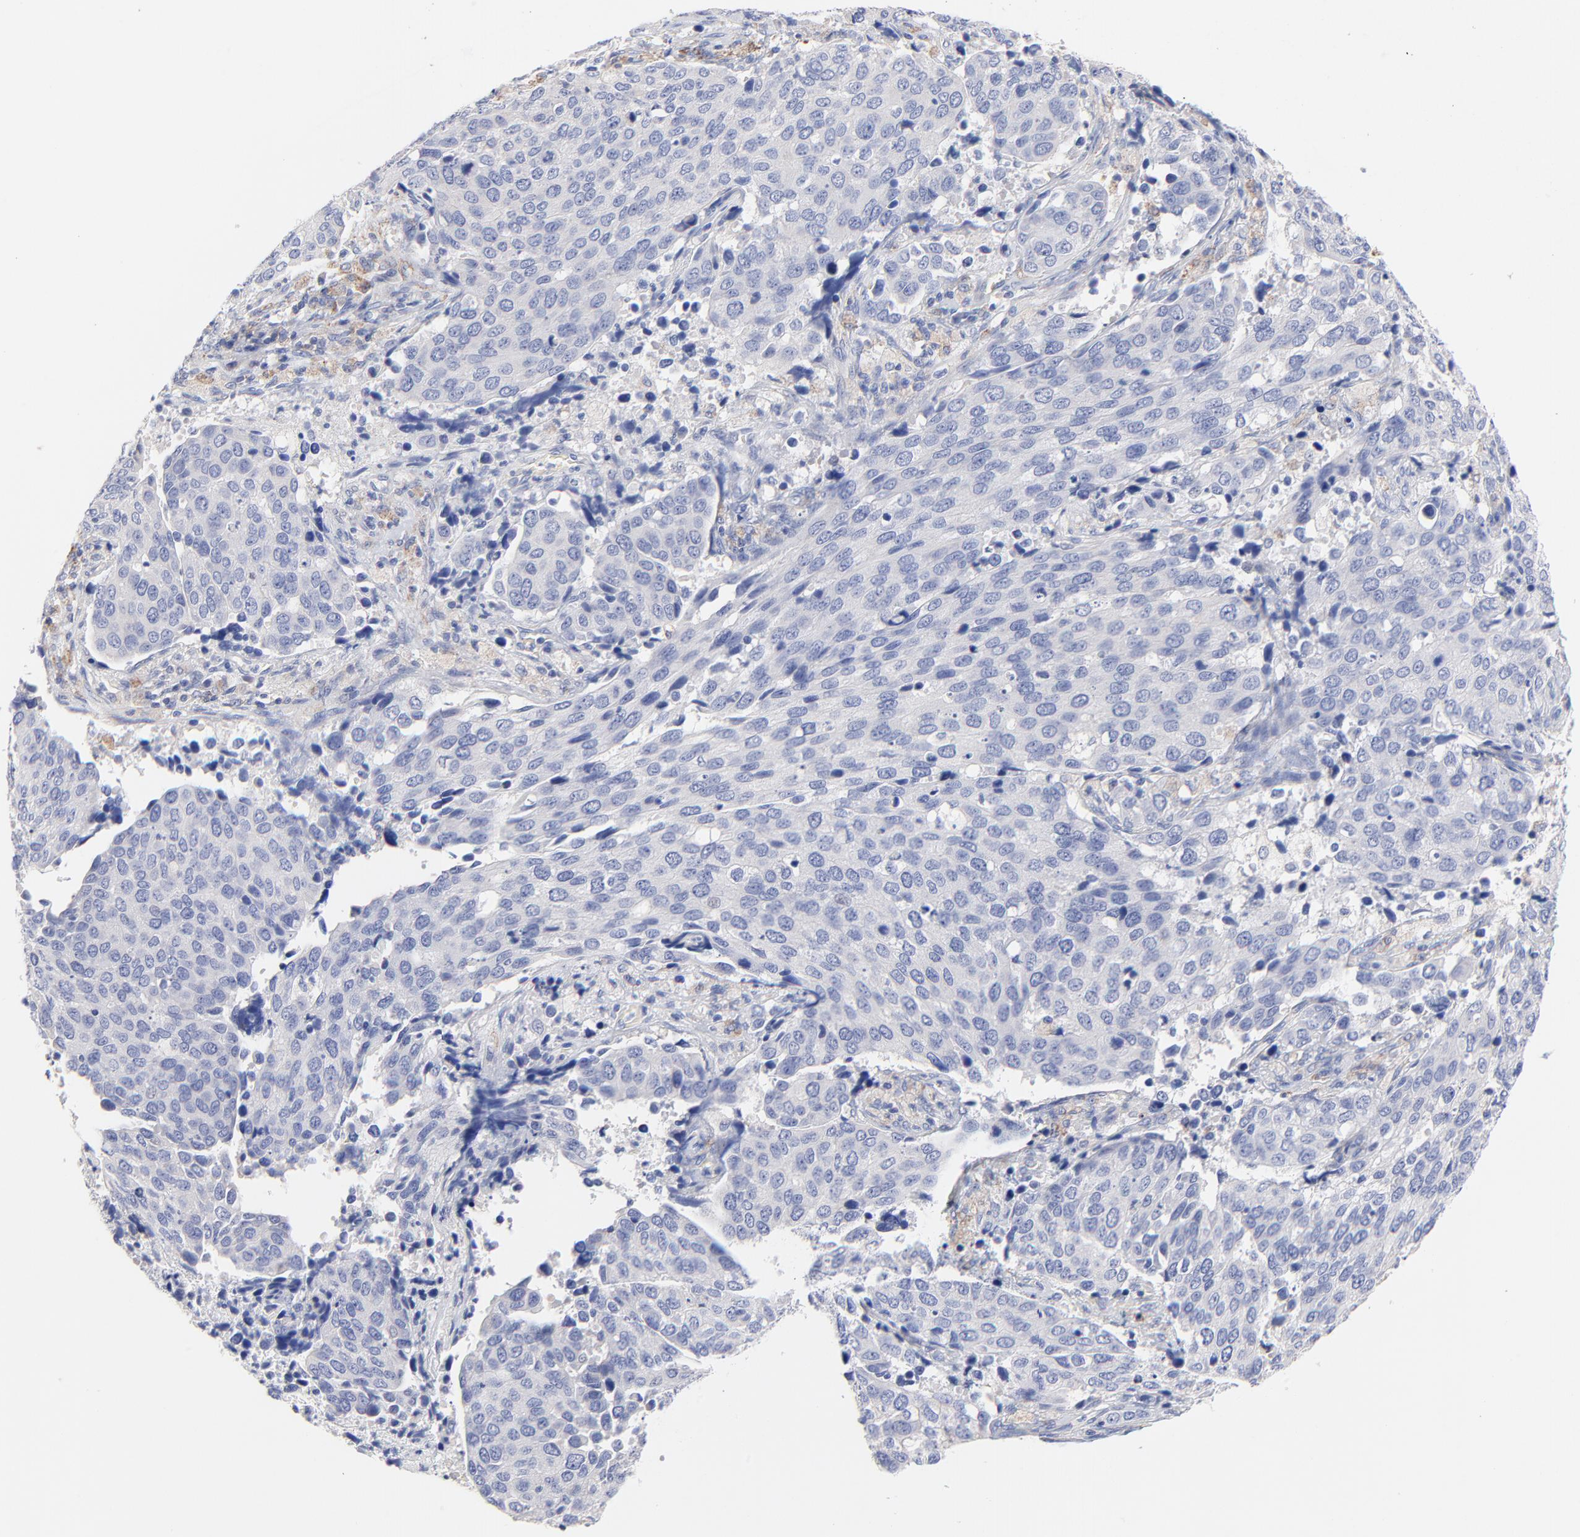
{"staining": {"intensity": "negative", "quantity": "none", "location": "none"}, "tissue": "cervical cancer", "cell_type": "Tumor cells", "image_type": "cancer", "snomed": [{"axis": "morphology", "description": "Squamous cell carcinoma, NOS"}, {"axis": "topography", "description": "Cervix"}], "caption": "This photomicrograph is of cervical cancer stained with immunohistochemistry (IHC) to label a protein in brown with the nuclei are counter-stained blue. There is no expression in tumor cells.", "gene": "FBXO10", "patient": {"sex": "female", "age": 54}}